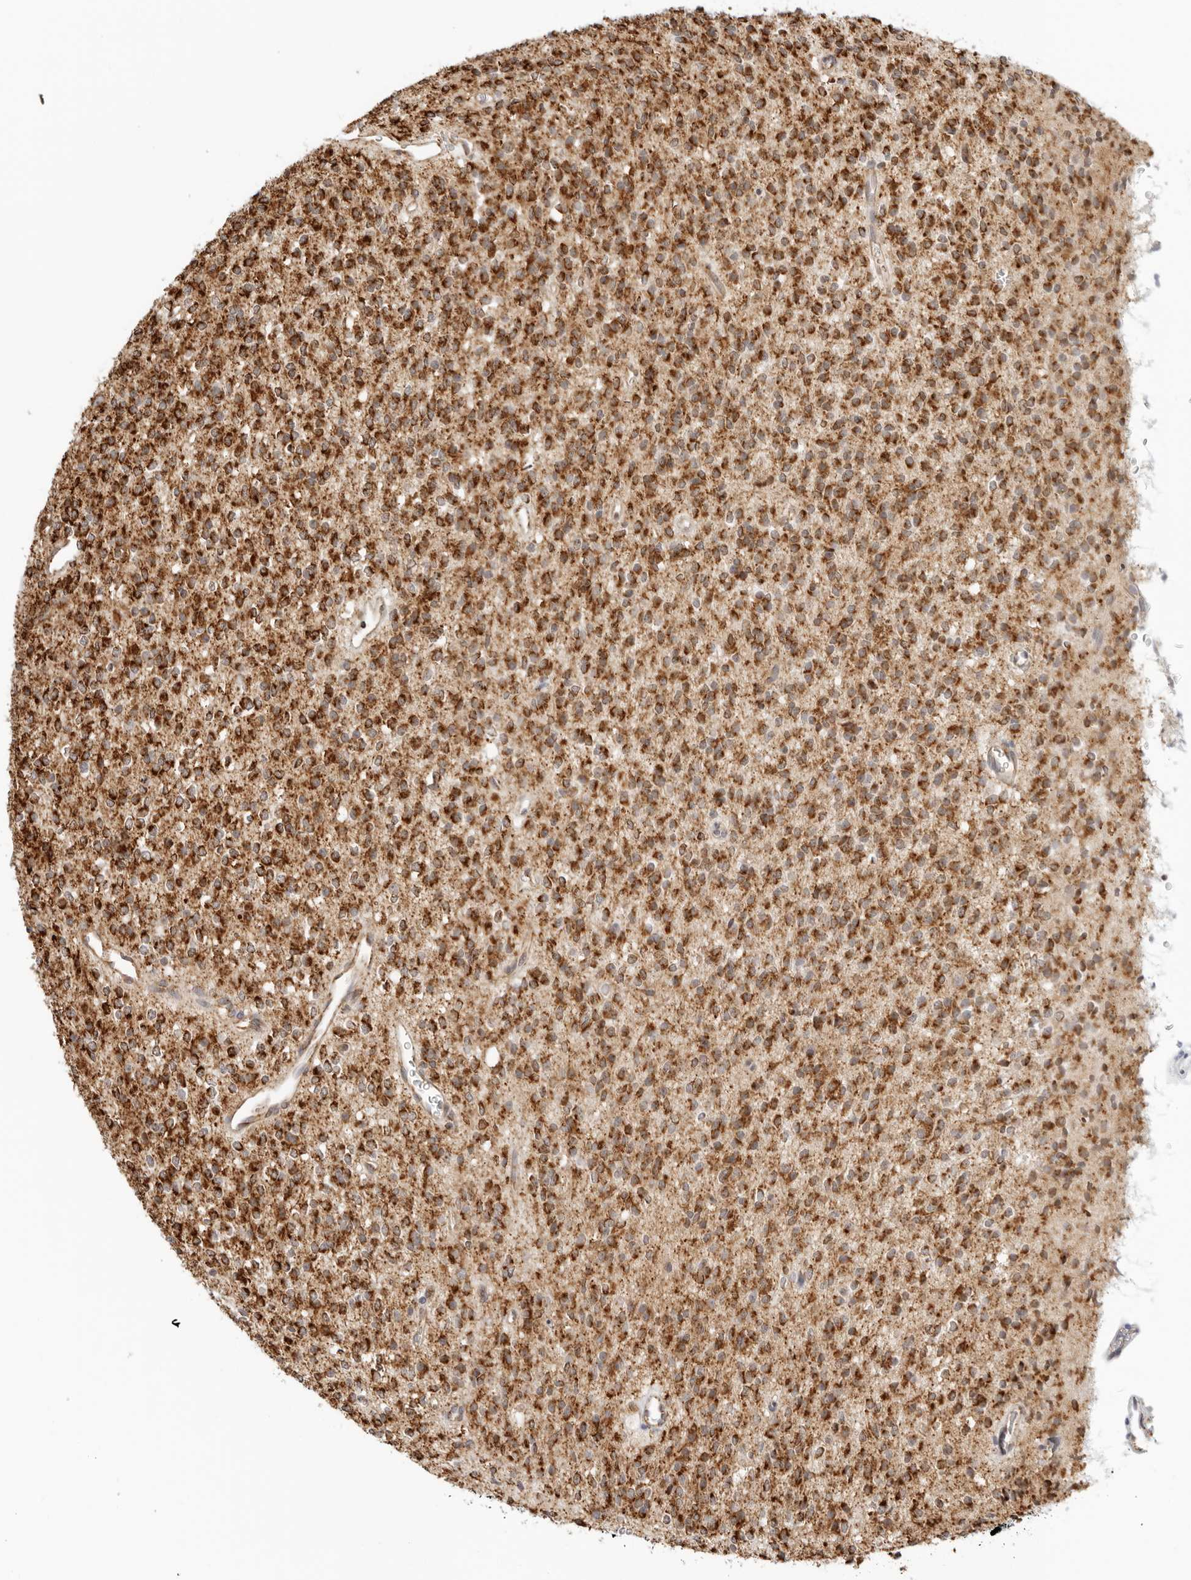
{"staining": {"intensity": "strong", "quantity": ">75%", "location": "cytoplasmic/membranous"}, "tissue": "glioma", "cell_type": "Tumor cells", "image_type": "cancer", "snomed": [{"axis": "morphology", "description": "Glioma, malignant, High grade"}, {"axis": "topography", "description": "Brain"}], "caption": "Strong cytoplasmic/membranous staining is seen in approximately >75% of tumor cells in glioma. (Brightfield microscopy of DAB IHC at high magnification).", "gene": "RC3H1", "patient": {"sex": "male", "age": 34}}